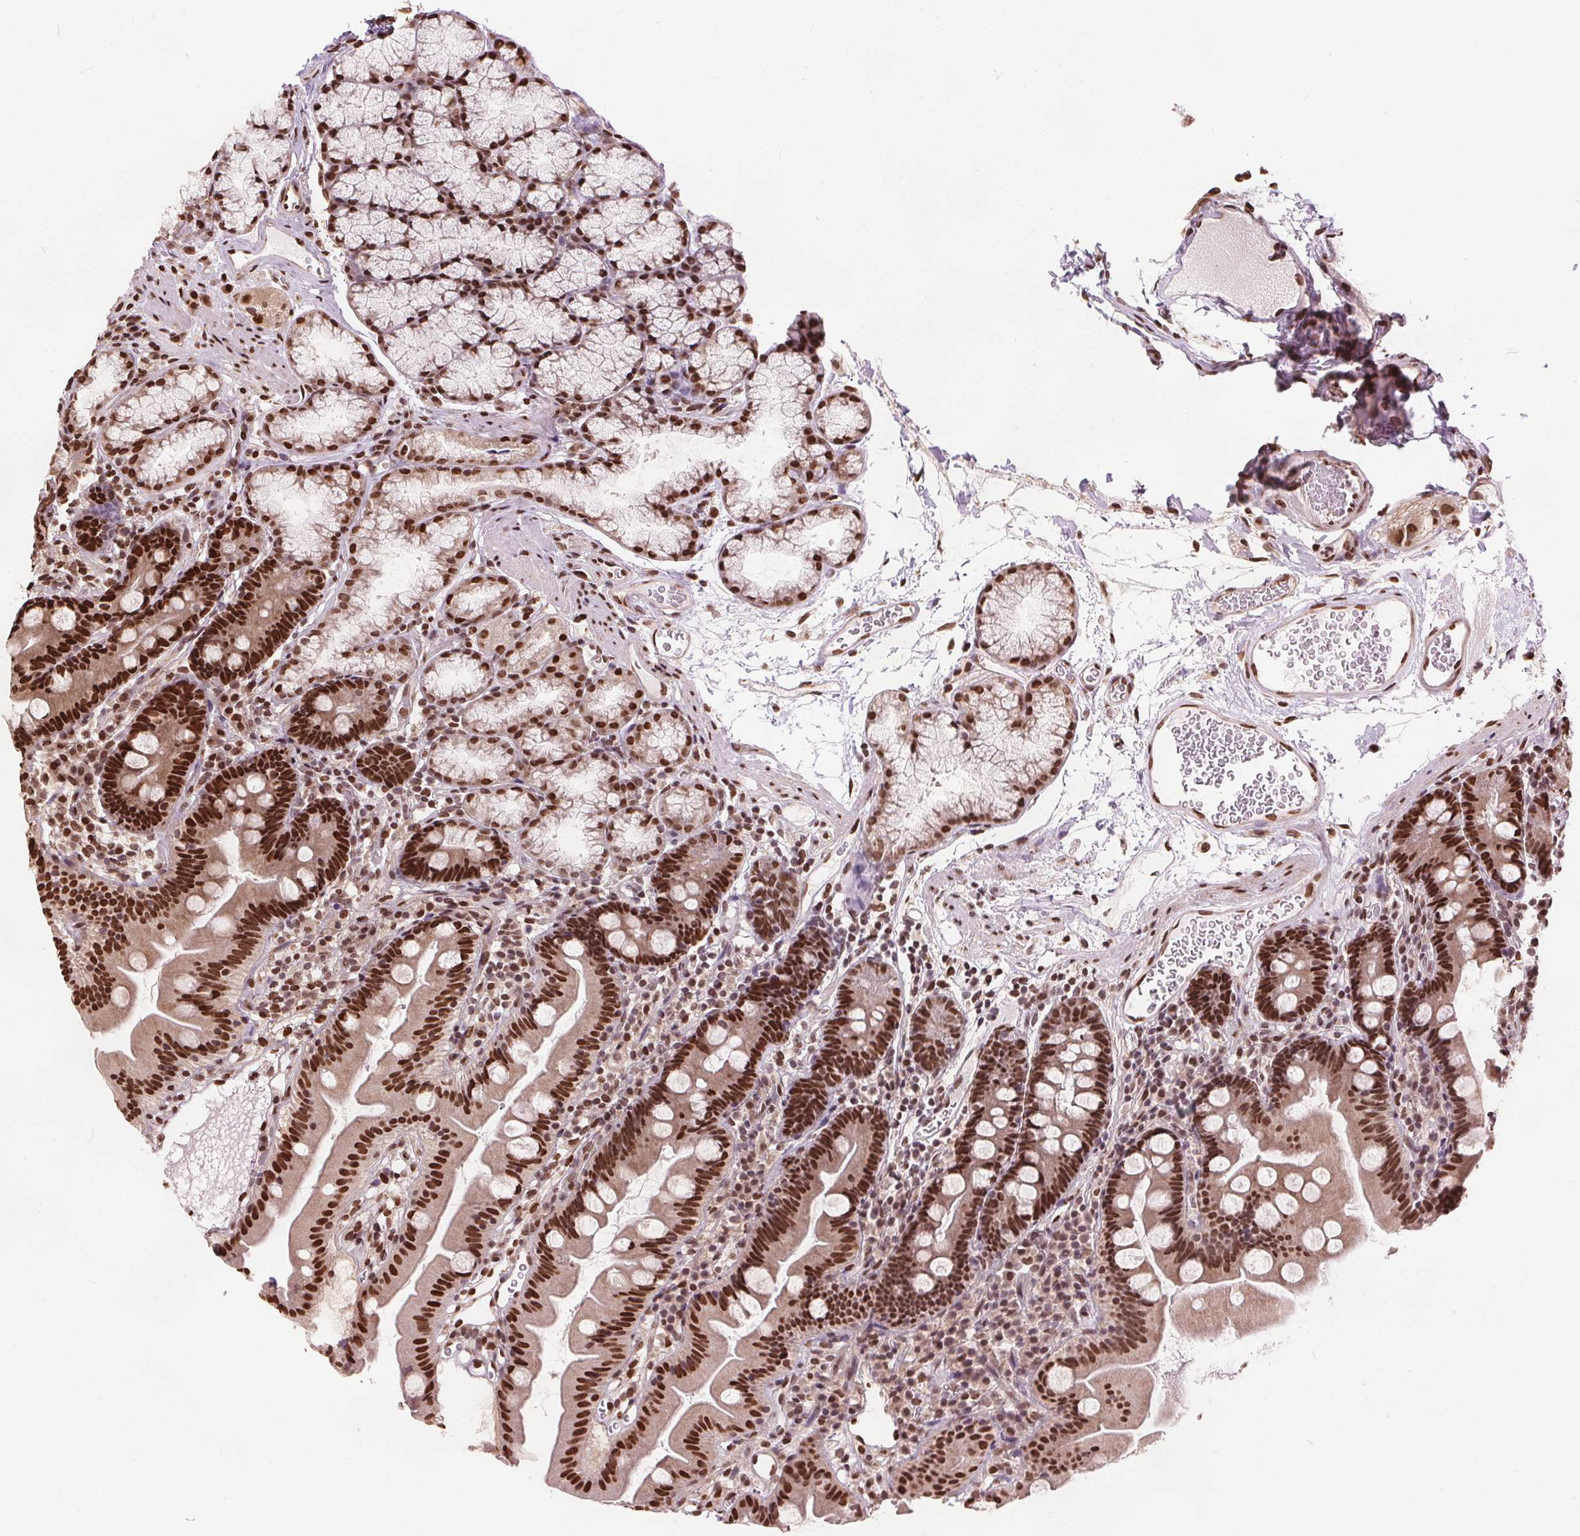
{"staining": {"intensity": "strong", "quantity": ">75%", "location": "nuclear"}, "tissue": "duodenum", "cell_type": "Glandular cells", "image_type": "normal", "snomed": [{"axis": "morphology", "description": "Normal tissue, NOS"}, {"axis": "topography", "description": "Duodenum"}], "caption": "An image of duodenum stained for a protein reveals strong nuclear brown staining in glandular cells. The protein is shown in brown color, while the nuclei are stained blue.", "gene": "ISLR2", "patient": {"sex": "female", "age": 67}}